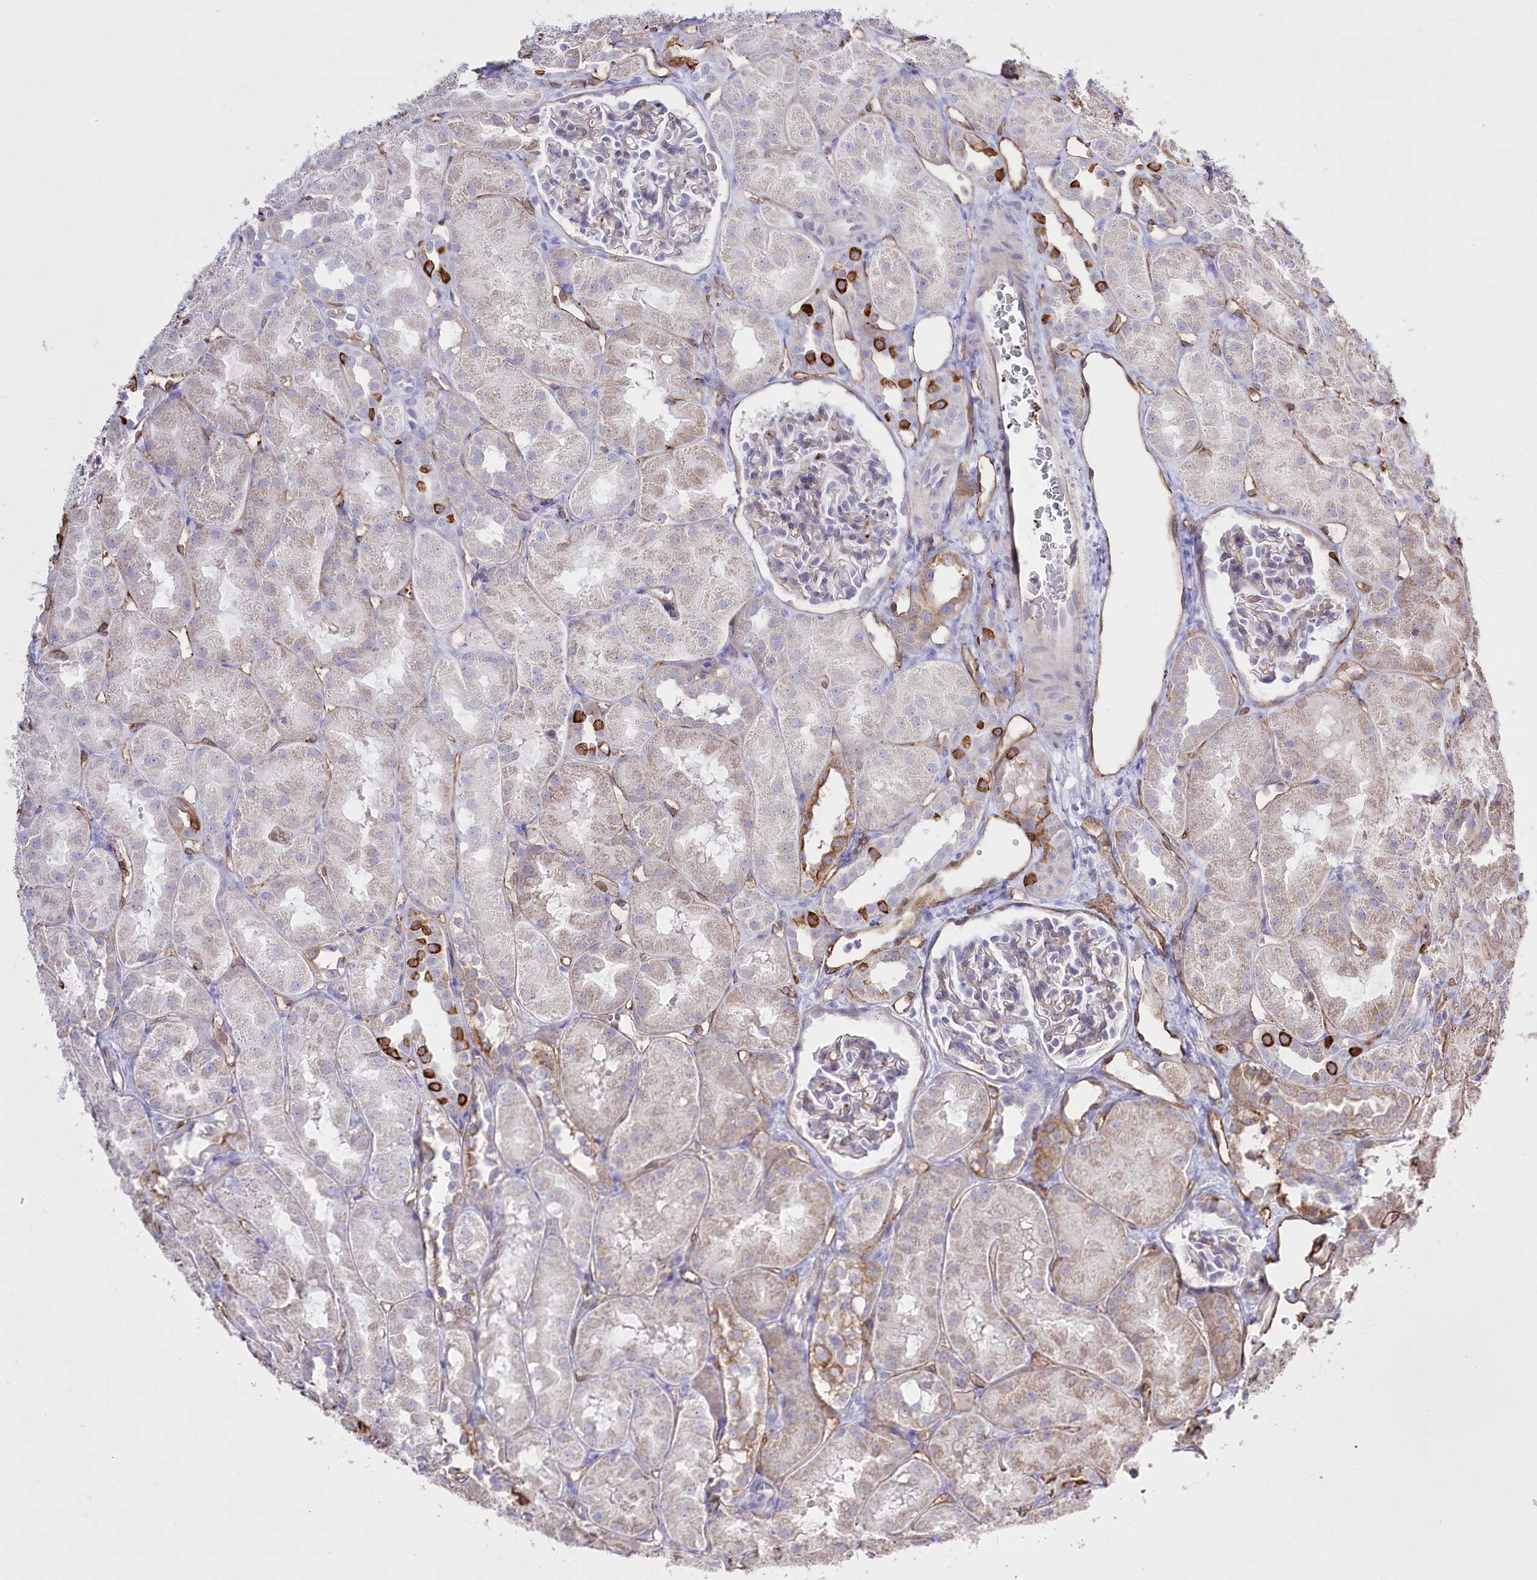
{"staining": {"intensity": "weak", "quantity": "25%-75%", "location": "cytoplasmic/membranous"}, "tissue": "kidney", "cell_type": "Cells in glomeruli", "image_type": "normal", "snomed": [{"axis": "morphology", "description": "Normal tissue, NOS"}, {"axis": "topography", "description": "Kidney"}, {"axis": "topography", "description": "Urinary bladder"}], "caption": "IHC micrograph of unremarkable human kidney stained for a protein (brown), which exhibits low levels of weak cytoplasmic/membranous positivity in about 25%-75% of cells in glomeruli.", "gene": "SLC39A10", "patient": {"sex": "male", "age": 16}}